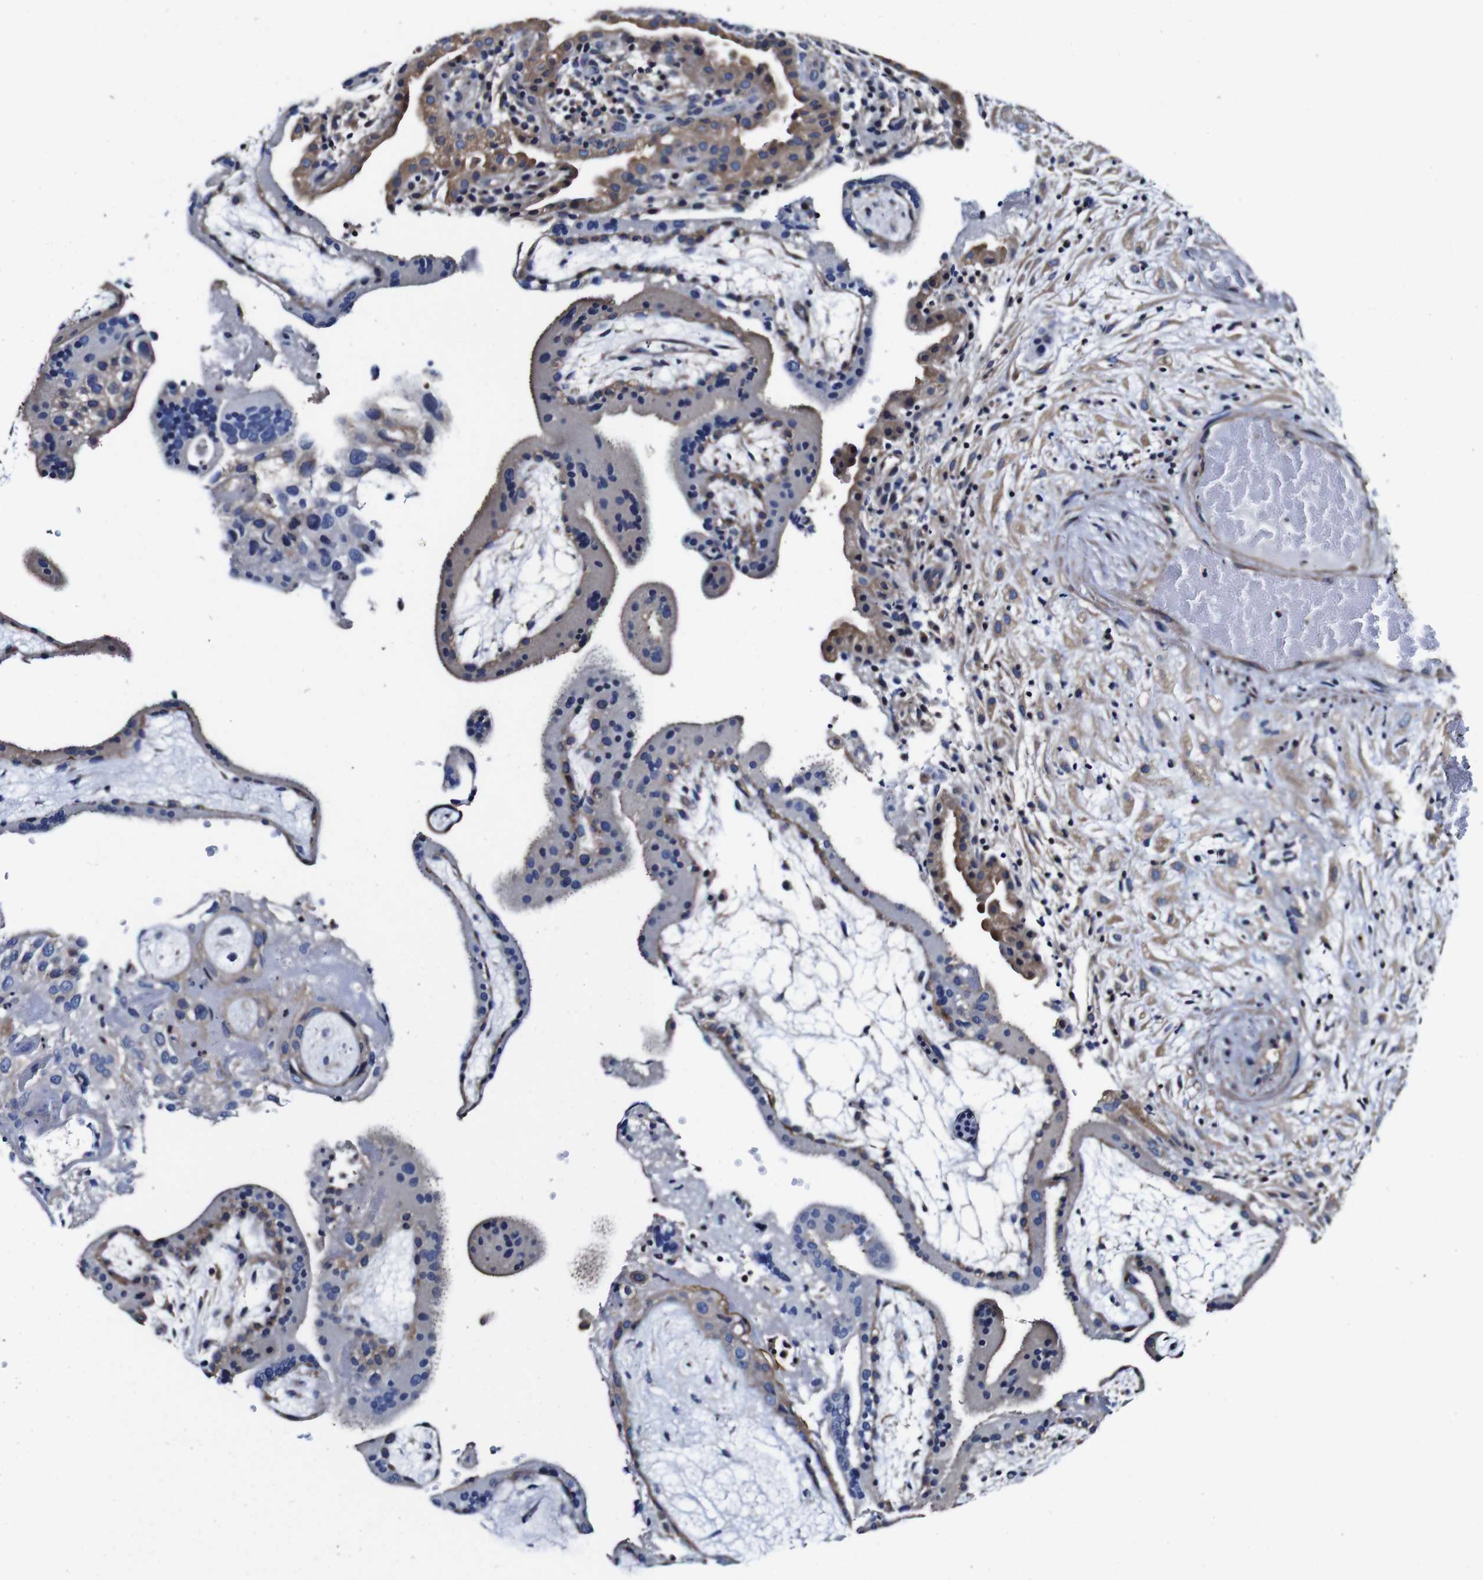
{"staining": {"intensity": "moderate", "quantity": "25%-75%", "location": "cytoplasmic/membranous"}, "tissue": "placenta", "cell_type": "Trophoblastic cells", "image_type": "normal", "snomed": [{"axis": "morphology", "description": "Normal tissue, NOS"}, {"axis": "topography", "description": "Placenta"}], "caption": "About 25%-75% of trophoblastic cells in normal placenta demonstrate moderate cytoplasmic/membranous protein staining as visualized by brown immunohistochemical staining.", "gene": "PDCD6IP", "patient": {"sex": "female", "age": 19}}